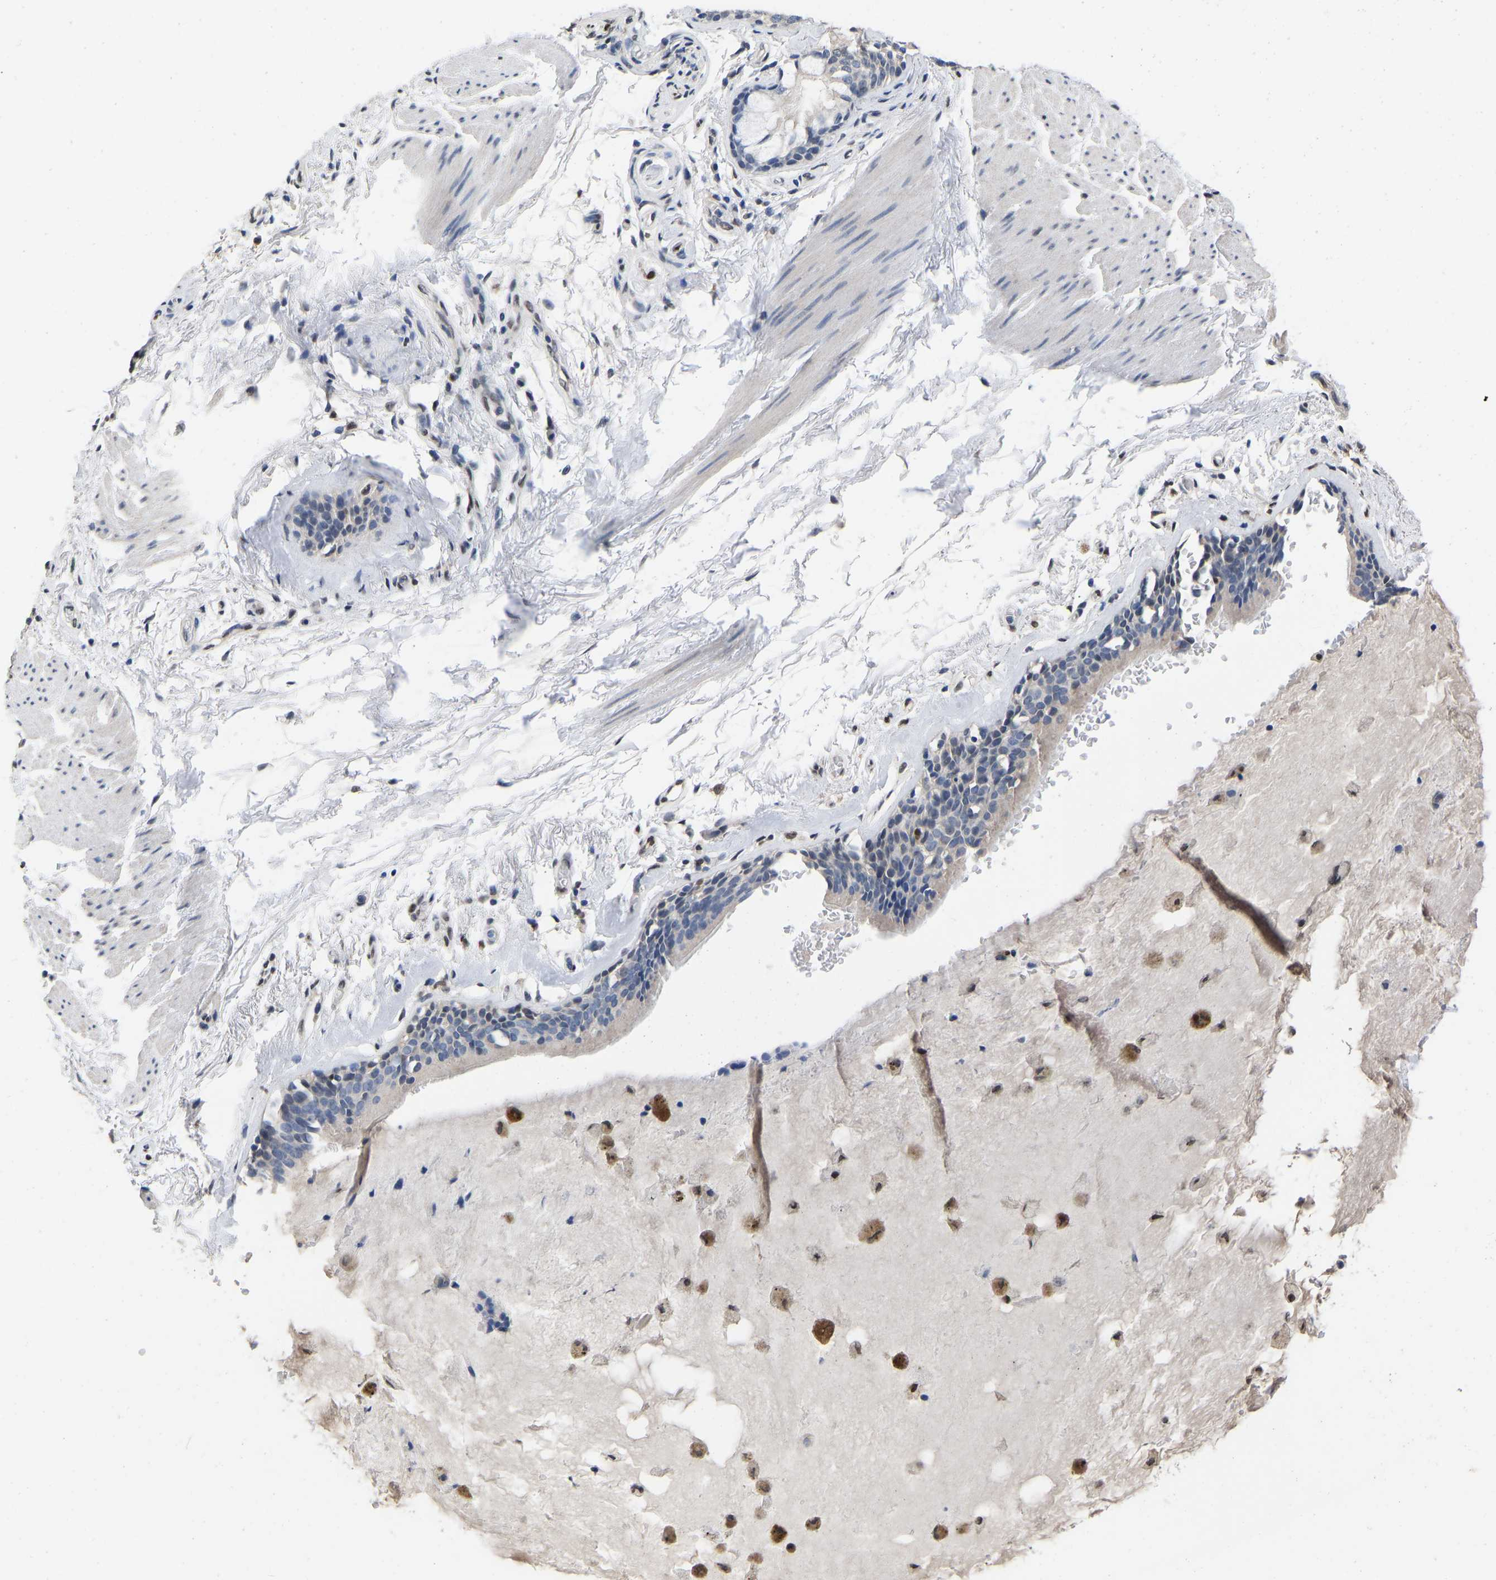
{"staining": {"intensity": "negative", "quantity": "none", "location": "none"}, "tissue": "bronchus", "cell_type": "Respiratory epithelial cells", "image_type": "normal", "snomed": [{"axis": "morphology", "description": "Normal tissue, NOS"}, {"axis": "topography", "description": "Cartilage tissue"}], "caption": "Immunohistochemical staining of benign human bronchus reveals no significant staining in respiratory epithelial cells. The staining was performed using DAB to visualize the protein expression in brown, while the nuclei were stained in blue with hematoxylin (Magnification: 20x).", "gene": "QKI", "patient": {"sex": "female", "age": 63}}